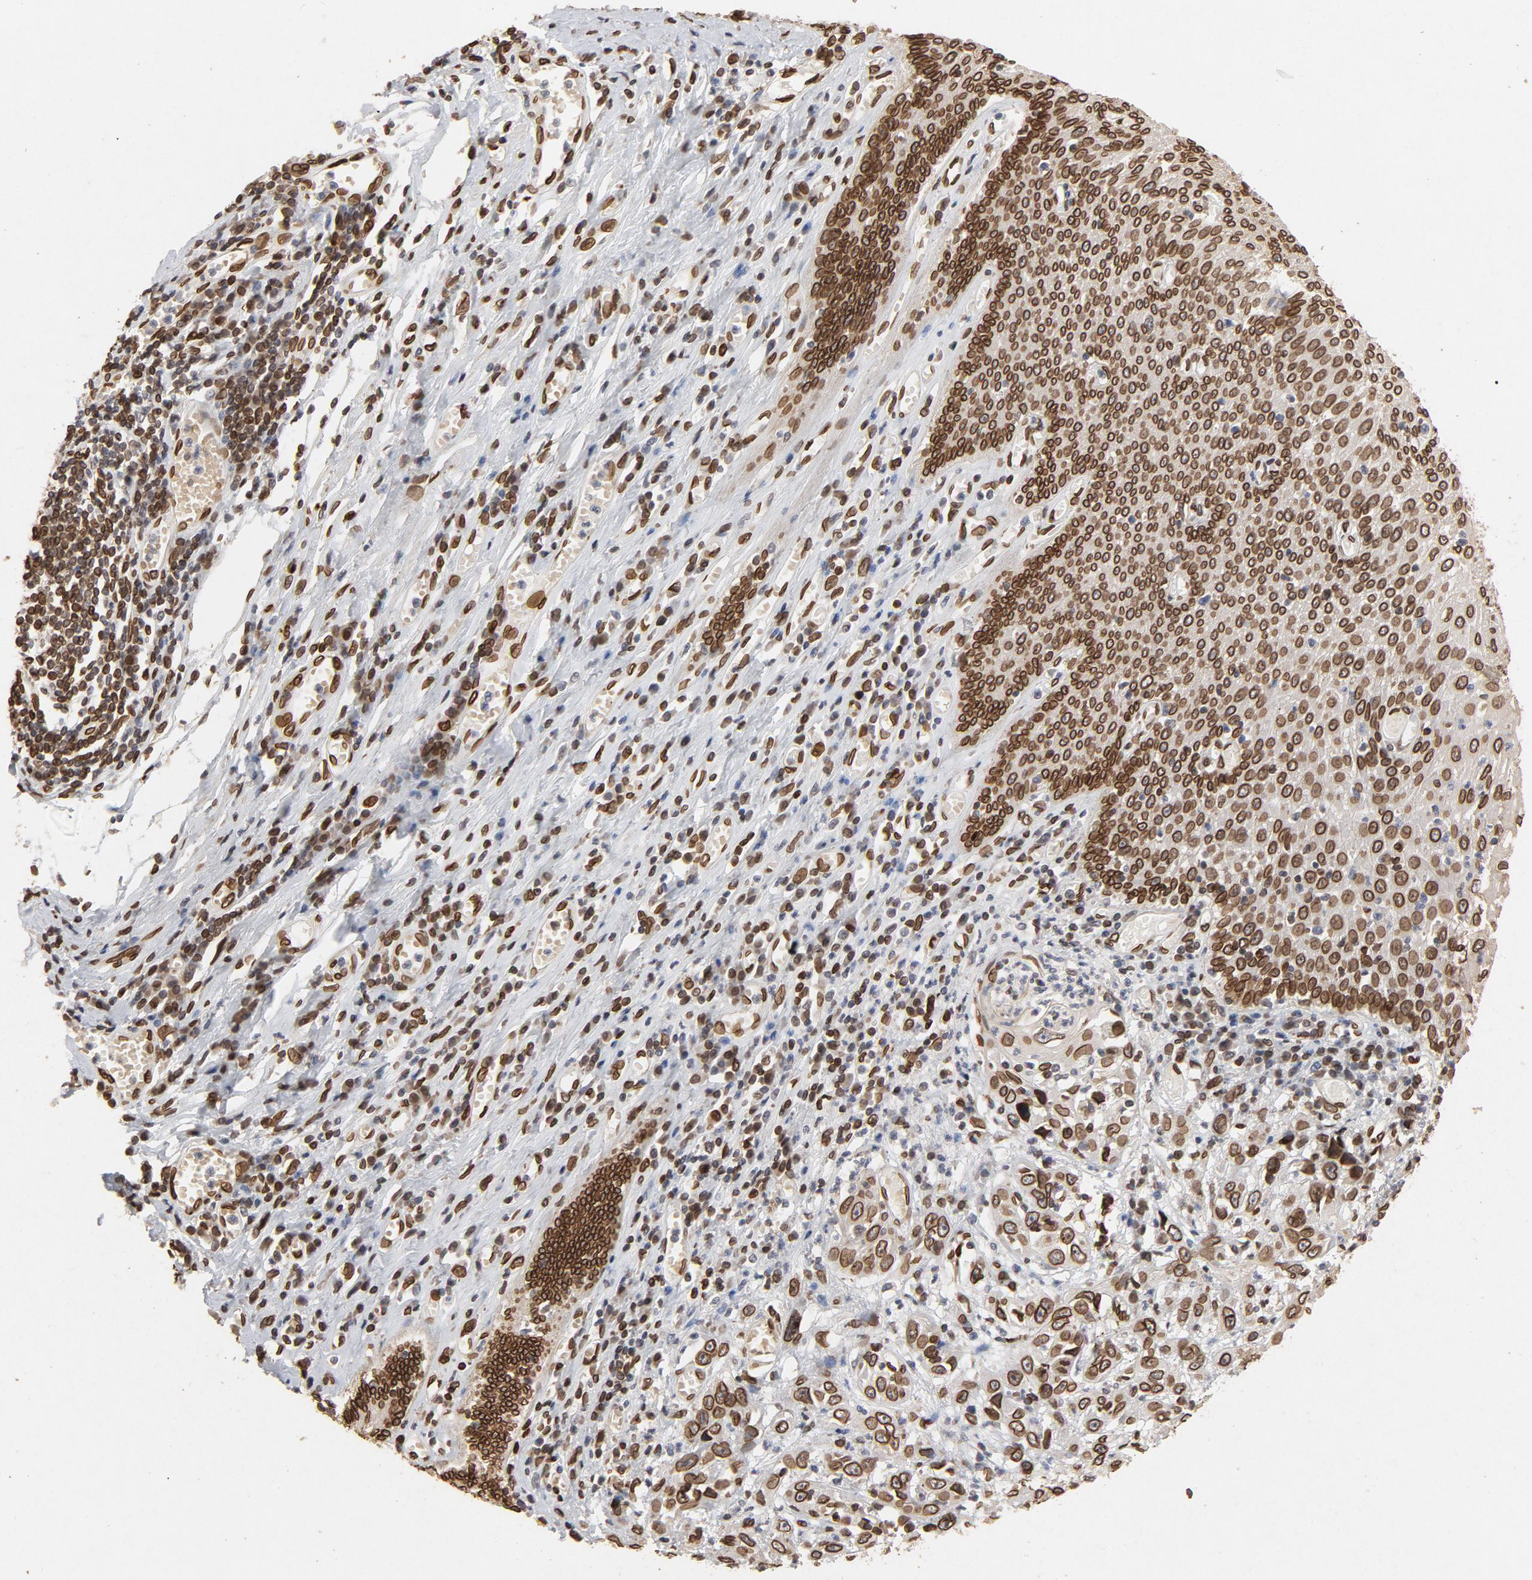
{"staining": {"intensity": "strong", "quantity": ">75%", "location": "cytoplasmic/membranous,nuclear"}, "tissue": "esophagus", "cell_type": "Squamous epithelial cells", "image_type": "normal", "snomed": [{"axis": "morphology", "description": "Normal tissue, NOS"}, {"axis": "topography", "description": "Esophagus"}], "caption": "Esophagus stained with DAB (3,3'-diaminobenzidine) IHC demonstrates high levels of strong cytoplasmic/membranous,nuclear positivity in about >75% of squamous epithelial cells. The staining was performed using DAB (3,3'-diaminobenzidine), with brown indicating positive protein expression. Nuclei are stained blue with hematoxylin.", "gene": "LMNA", "patient": {"sex": "male", "age": 65}}